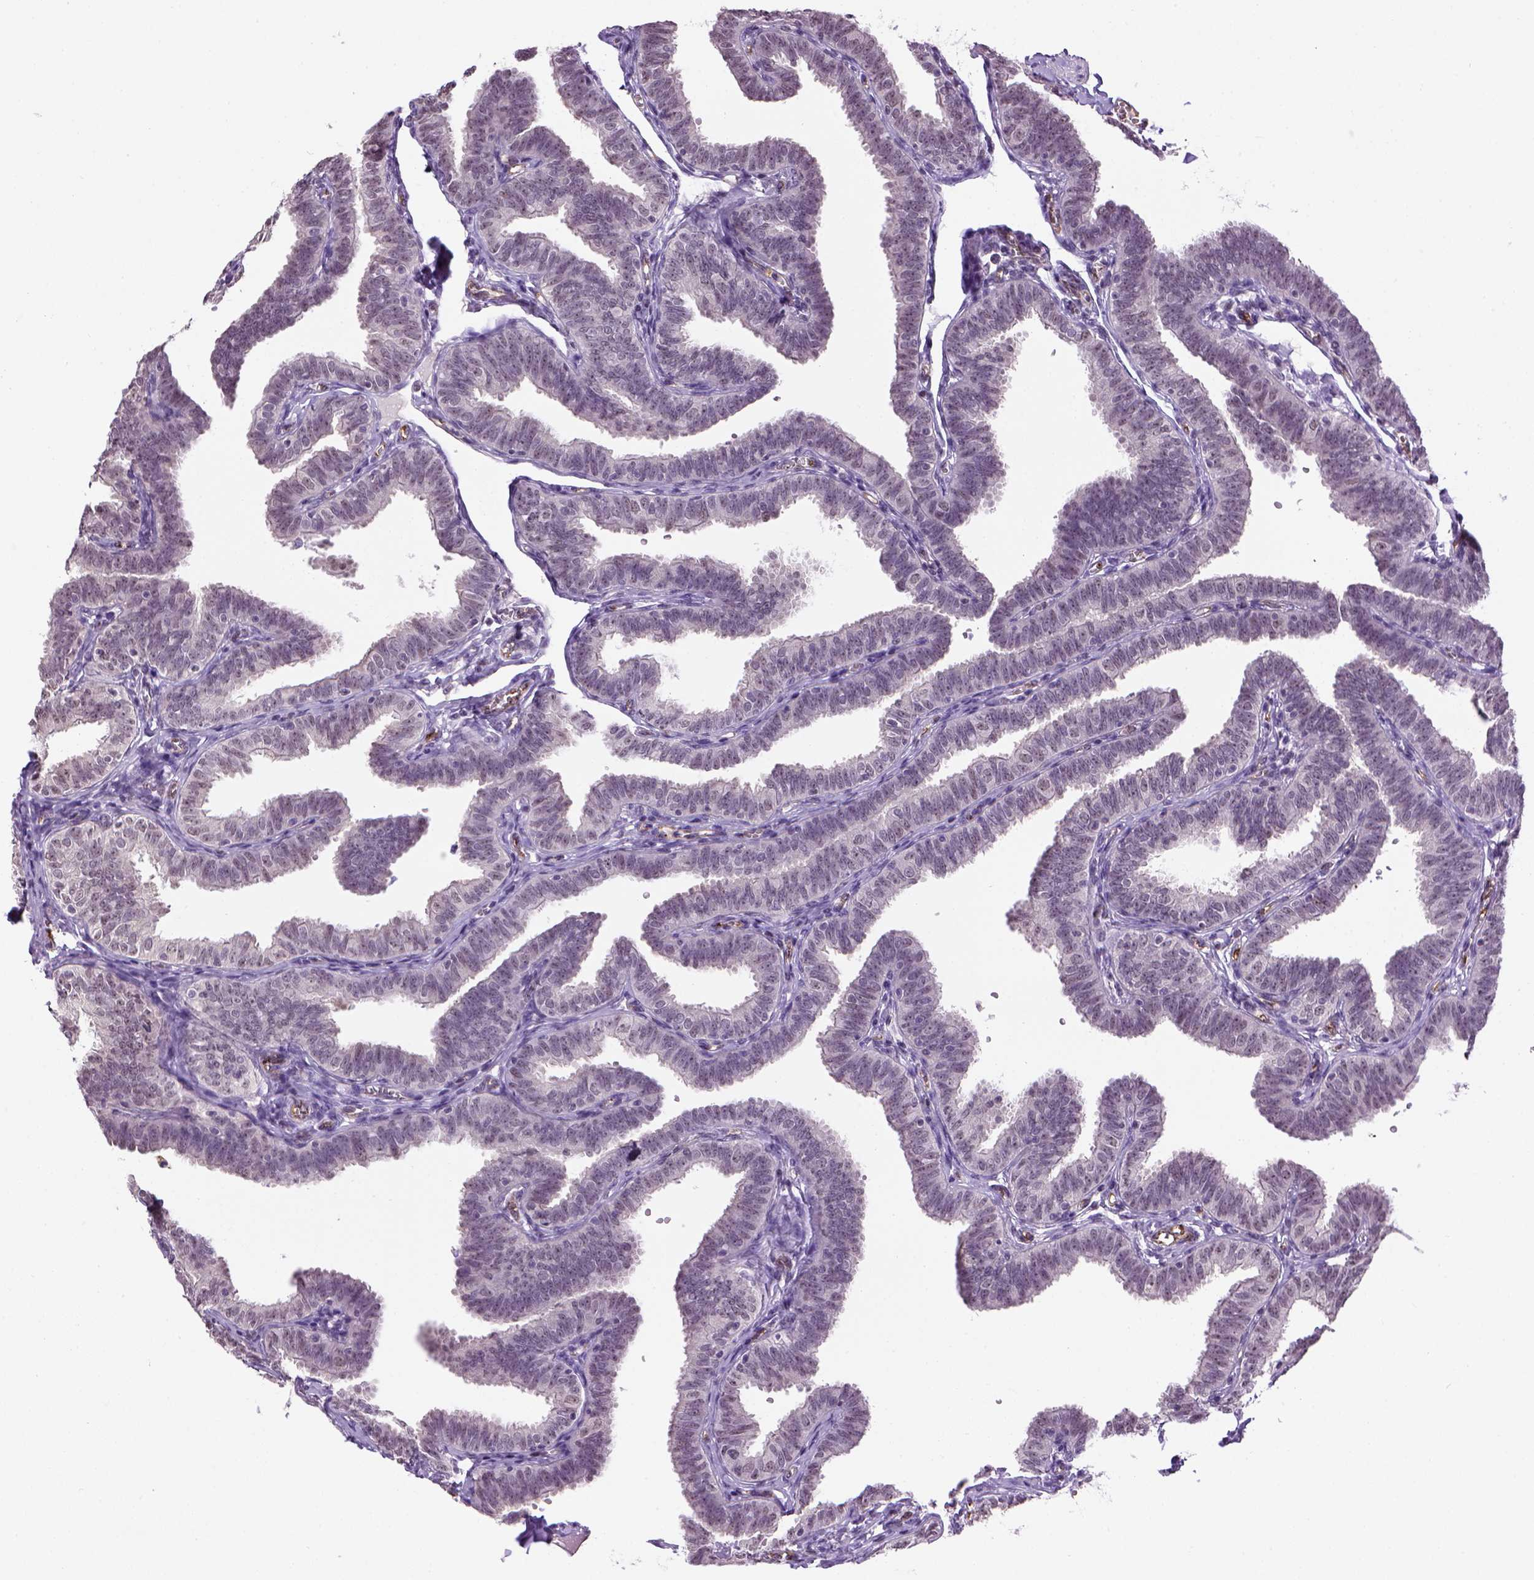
{"staining": {"intensity": "negative", "quantity": "none", "location": "none"}, "tissue": "fallopian tube", "cell_type": "Glandular cells", "image_type": "normal", "snomed": [{"axis": "morphology", "description": "Normal tissue, NOS"}, {"axis": "topography", "description": "Fallopian tube"}], "caption": "Histopathology image shows no significant protein expression in glandular cells of benign fallopian tube.", "gene": "VWF", "patient": {"sex": "female", "age": 25}}